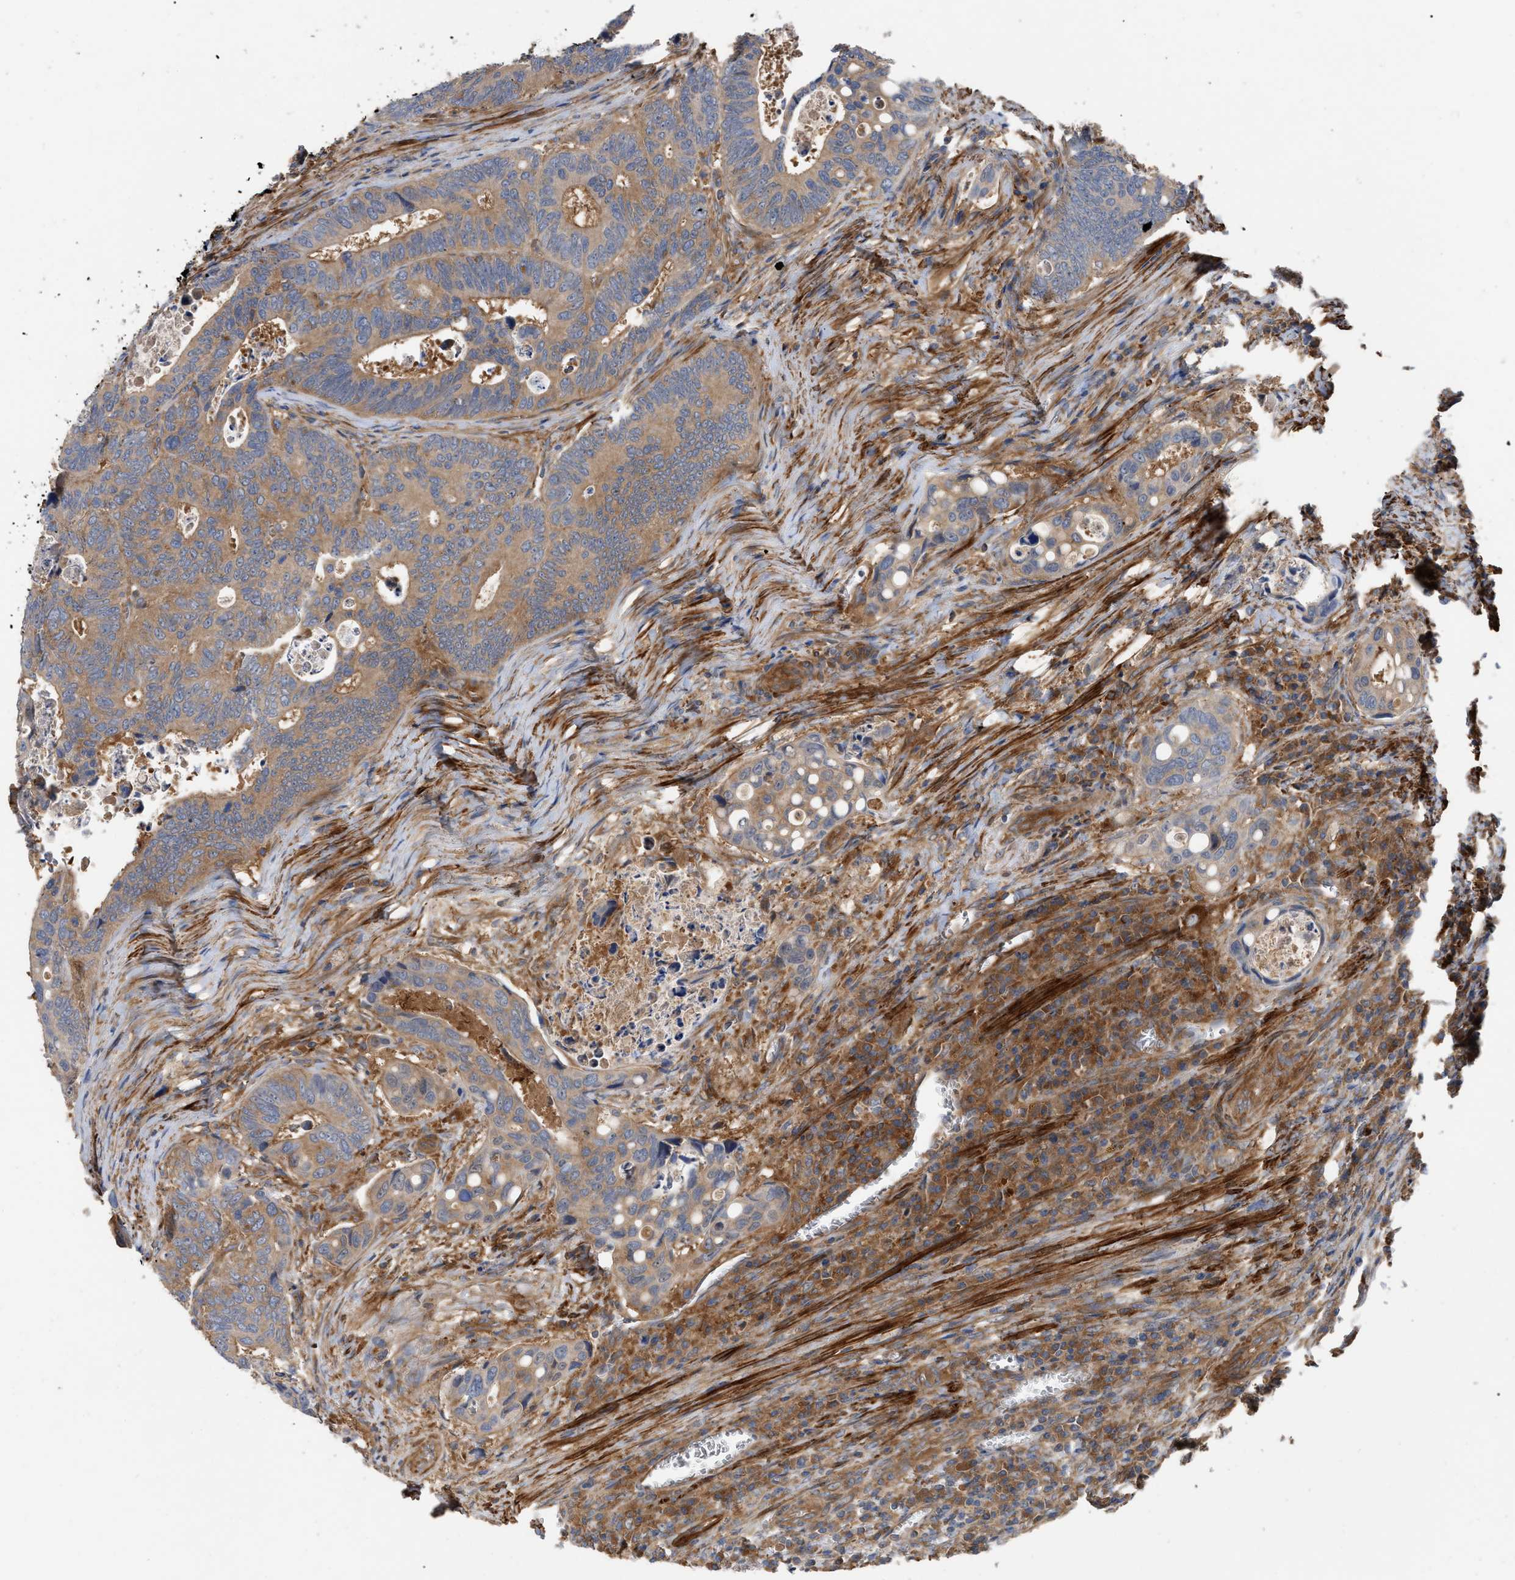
{"staining": {"intensity": "moderate", "quantity": ">75%", "location": "cytoplasmic/membranous"}, "tissue": "colorectal cancer", "cell_type": "Tumor cells", "image_type": "cancer", "snomed": [{"axis": "morphology", "description": "Inflammation, NOS"}, {"axis": "morphology", "description": "Adenocarcinoma, NOS"}, {"axis": "topography", "description": "Colon"}], "caption": "Brown immunohistochemical staining in colorectal cancer exhibits moderate cytoplasmic/membranous staining in approximately >75% of tumor cells. The staining was performed using DAB (3,3'-diaminobenzidine) to visualize the protein expression in brown, while the nuclei were stained in blue with hematoxylin (Magnification: 20x).", "gene": "RABEP1", "patient": {"sex": "male", "age": 72}}